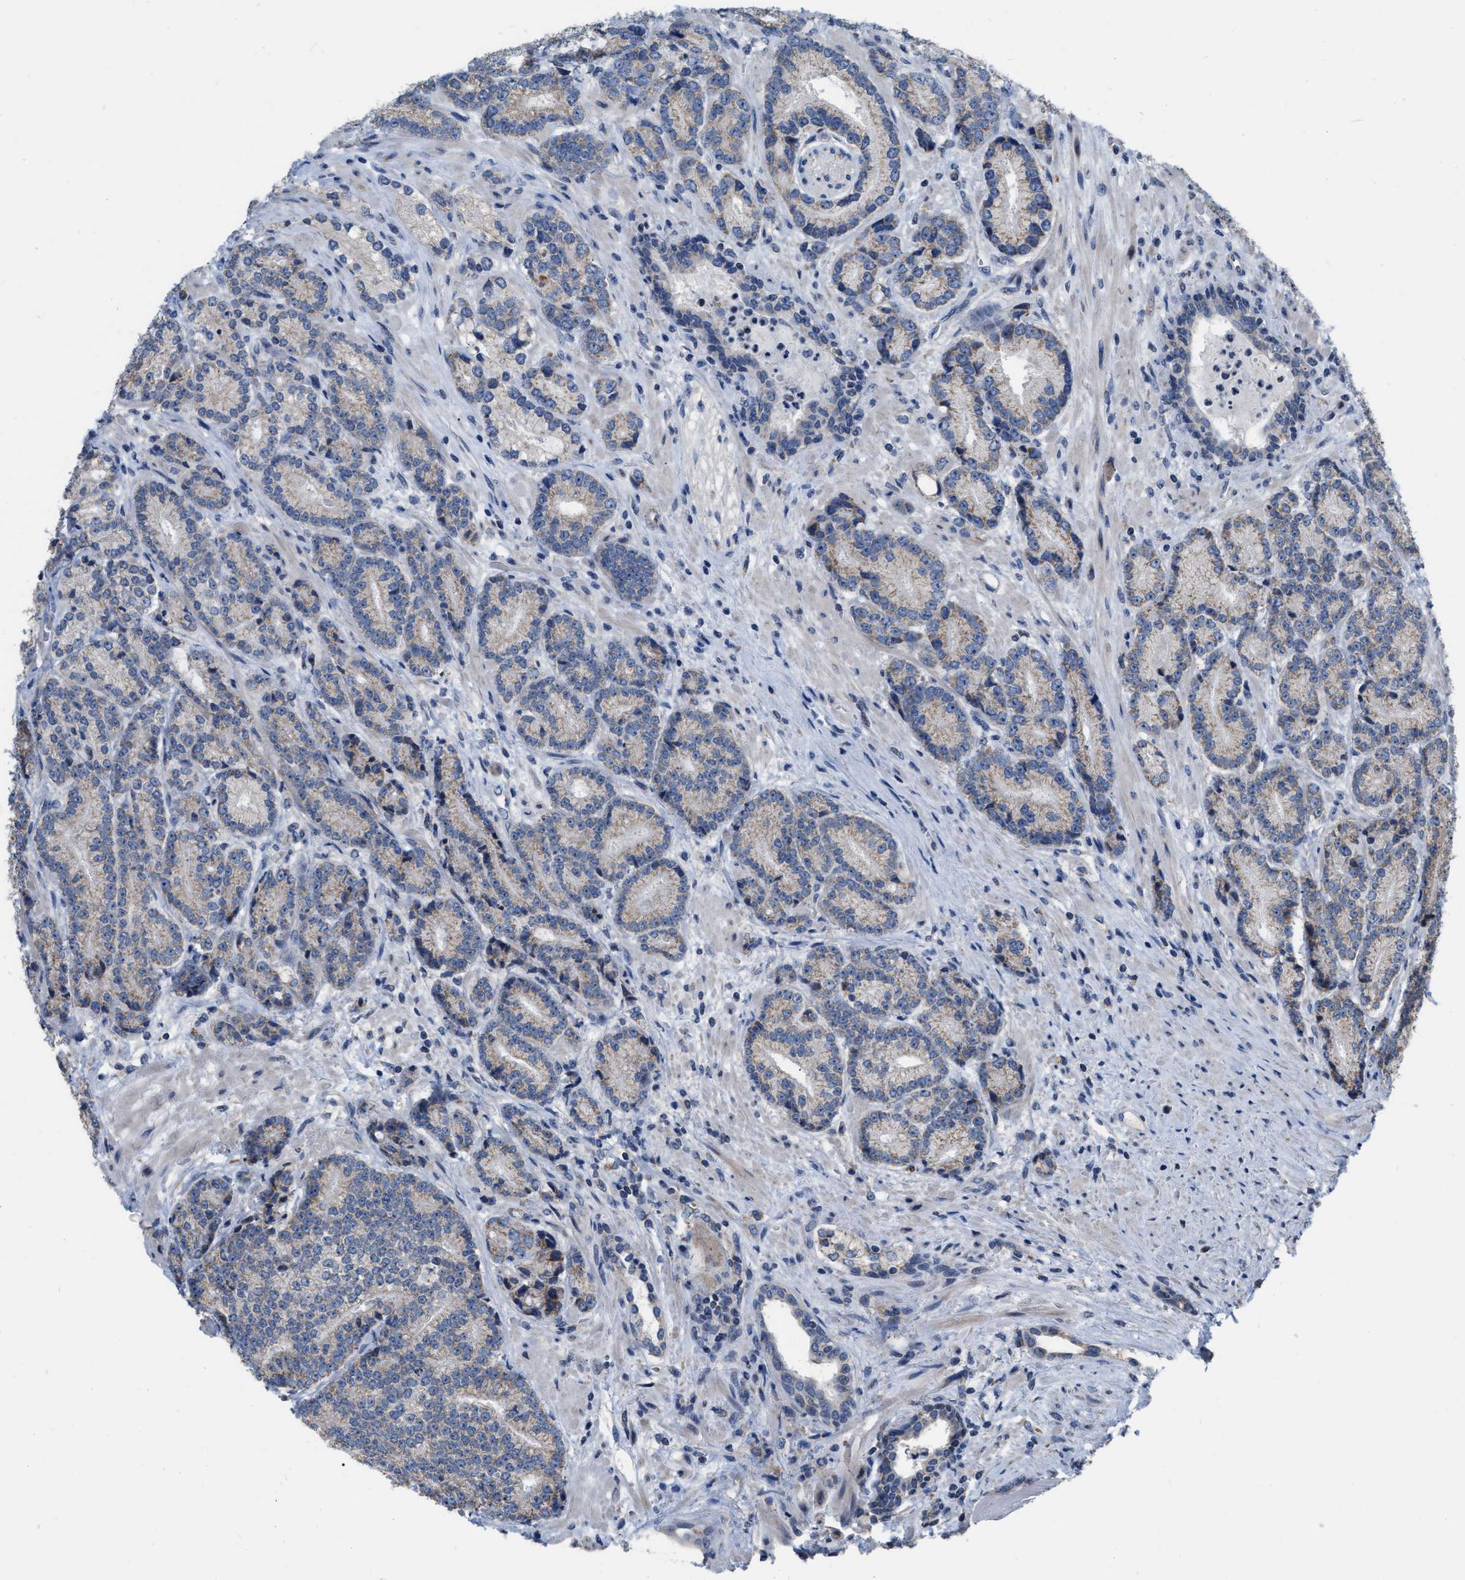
{"staining": {"intensity": "negative", "quantity": "none", "location": "none"}, "tissue": "prostate cancer", "cell_type": "Tumor cells", "image_type": "cancer", "snomed": [{"axis": "morphology", "description": "Adenocarcinoma, High grade"}, {"axis": "topography", "description": "Prostate"}], "caption": "Immunohistochemistry histopathology image of neoplastic tissue: high-grade adenocarcinoma (prostate) stained with DAB displays no significant protein positivity in tumor cells.", "gene": "DDX56", "patient": {"sex": "male", "age": 61}}